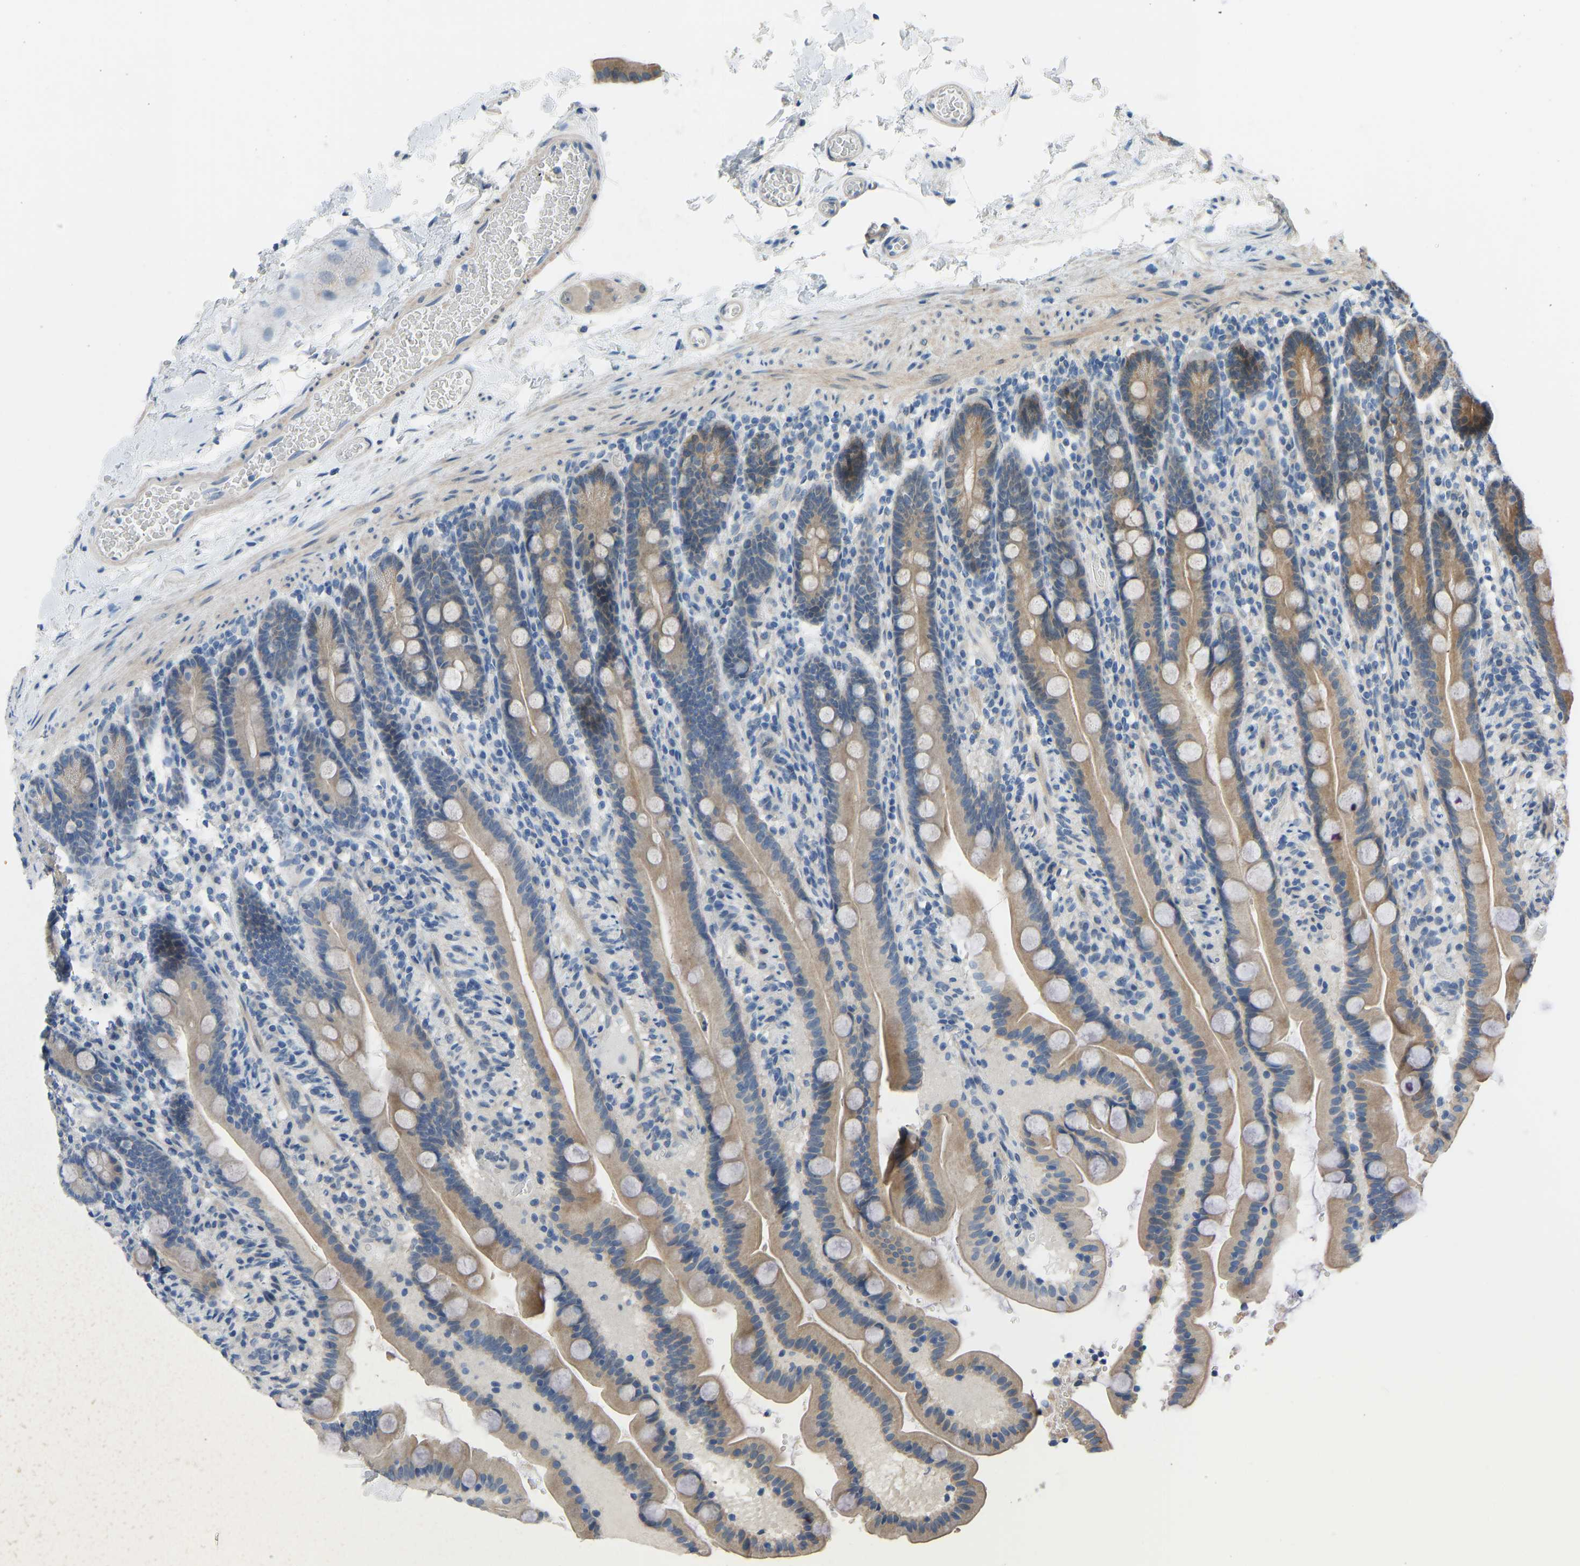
{"staining": {"intensity": "moderate", "quantity": ">75%", "location": "cytoplasmic/membranous"}, "tissue": "duodenum", "cell_type": "Glandular cells", "image_type": "normal", "snomed": [{"axis": "morphology", "description": "Normal tissue, NOS"}, {"axis": "topography", "description": "Duodenum"}], "caption": "A micrograph of duodenum stained for a protein shows moderate cytoplasmic/membranous brown staining in glandular cells. The staining was performed using DAB (3,3'-diaminobenzidine) to visualize the protein expression in brown, while the nuclei were stained in blue with hematoxylin (Magnification: 20x).", "gene": "CDK2AP1", "patient": {"sex": "male", "age": 54}}